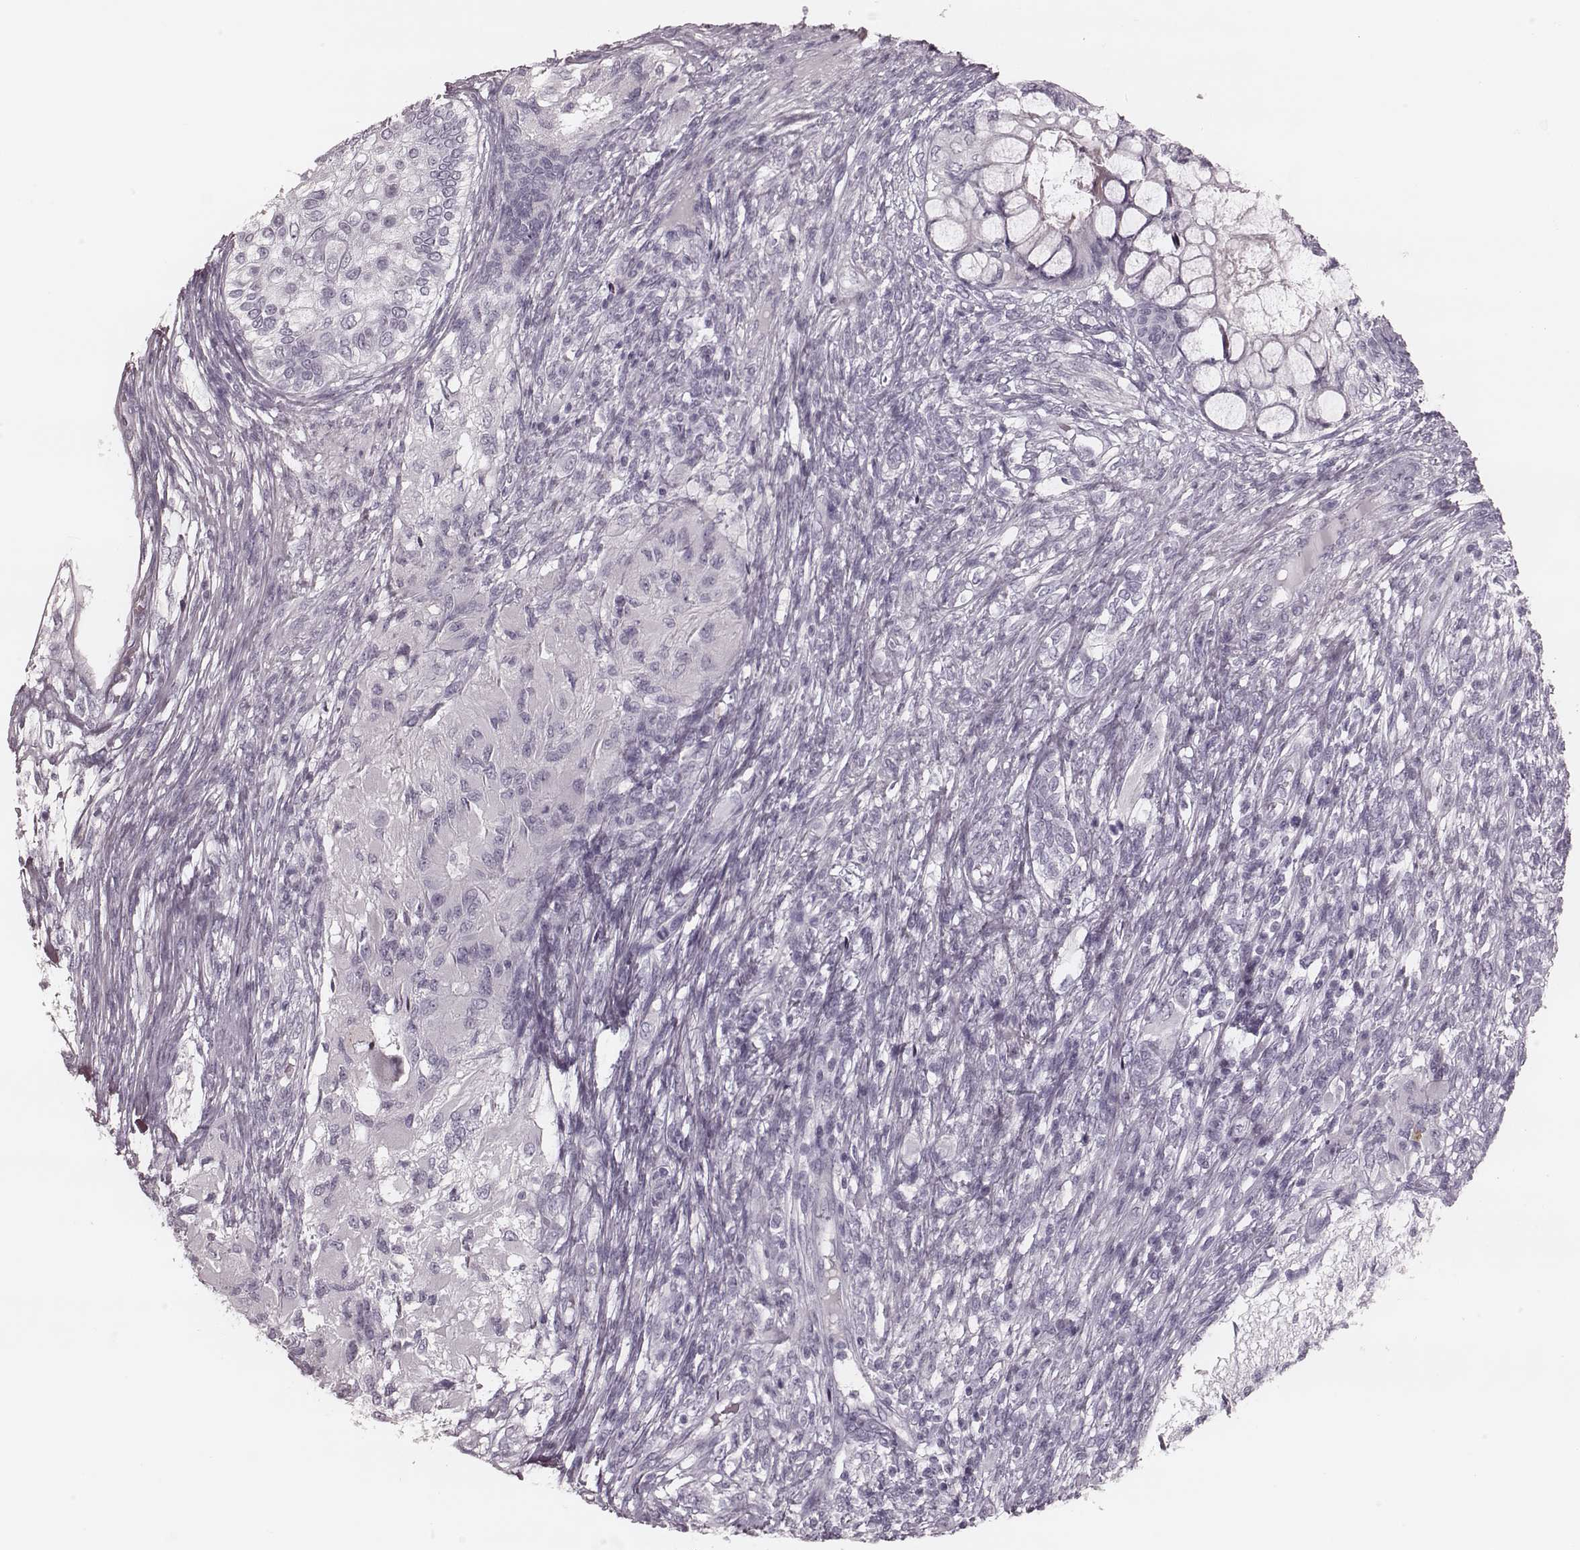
{"staining": {"intensity": "negative", "quantity": "none", "location": "none"}, "tissue": "testis cancer", "cell_type": "Tumor cells", "image_type": "cancer", "snomed": [{"axis": "morphology", "description": "Seminoma, NOS"}, {"axis": "morphology", "description": "Carcinoma, Embryonal, NOS"}, {"axis": "topography", "description": "Testis"}], "caption": "Tumor cells show no significant protein staining in testis cancer (seminoma). (DAB (3,3'-diaminobenzidine) IHC, high magnification).", "gene": "KRT74", "patient": {"sex": "male", "age": 41}}